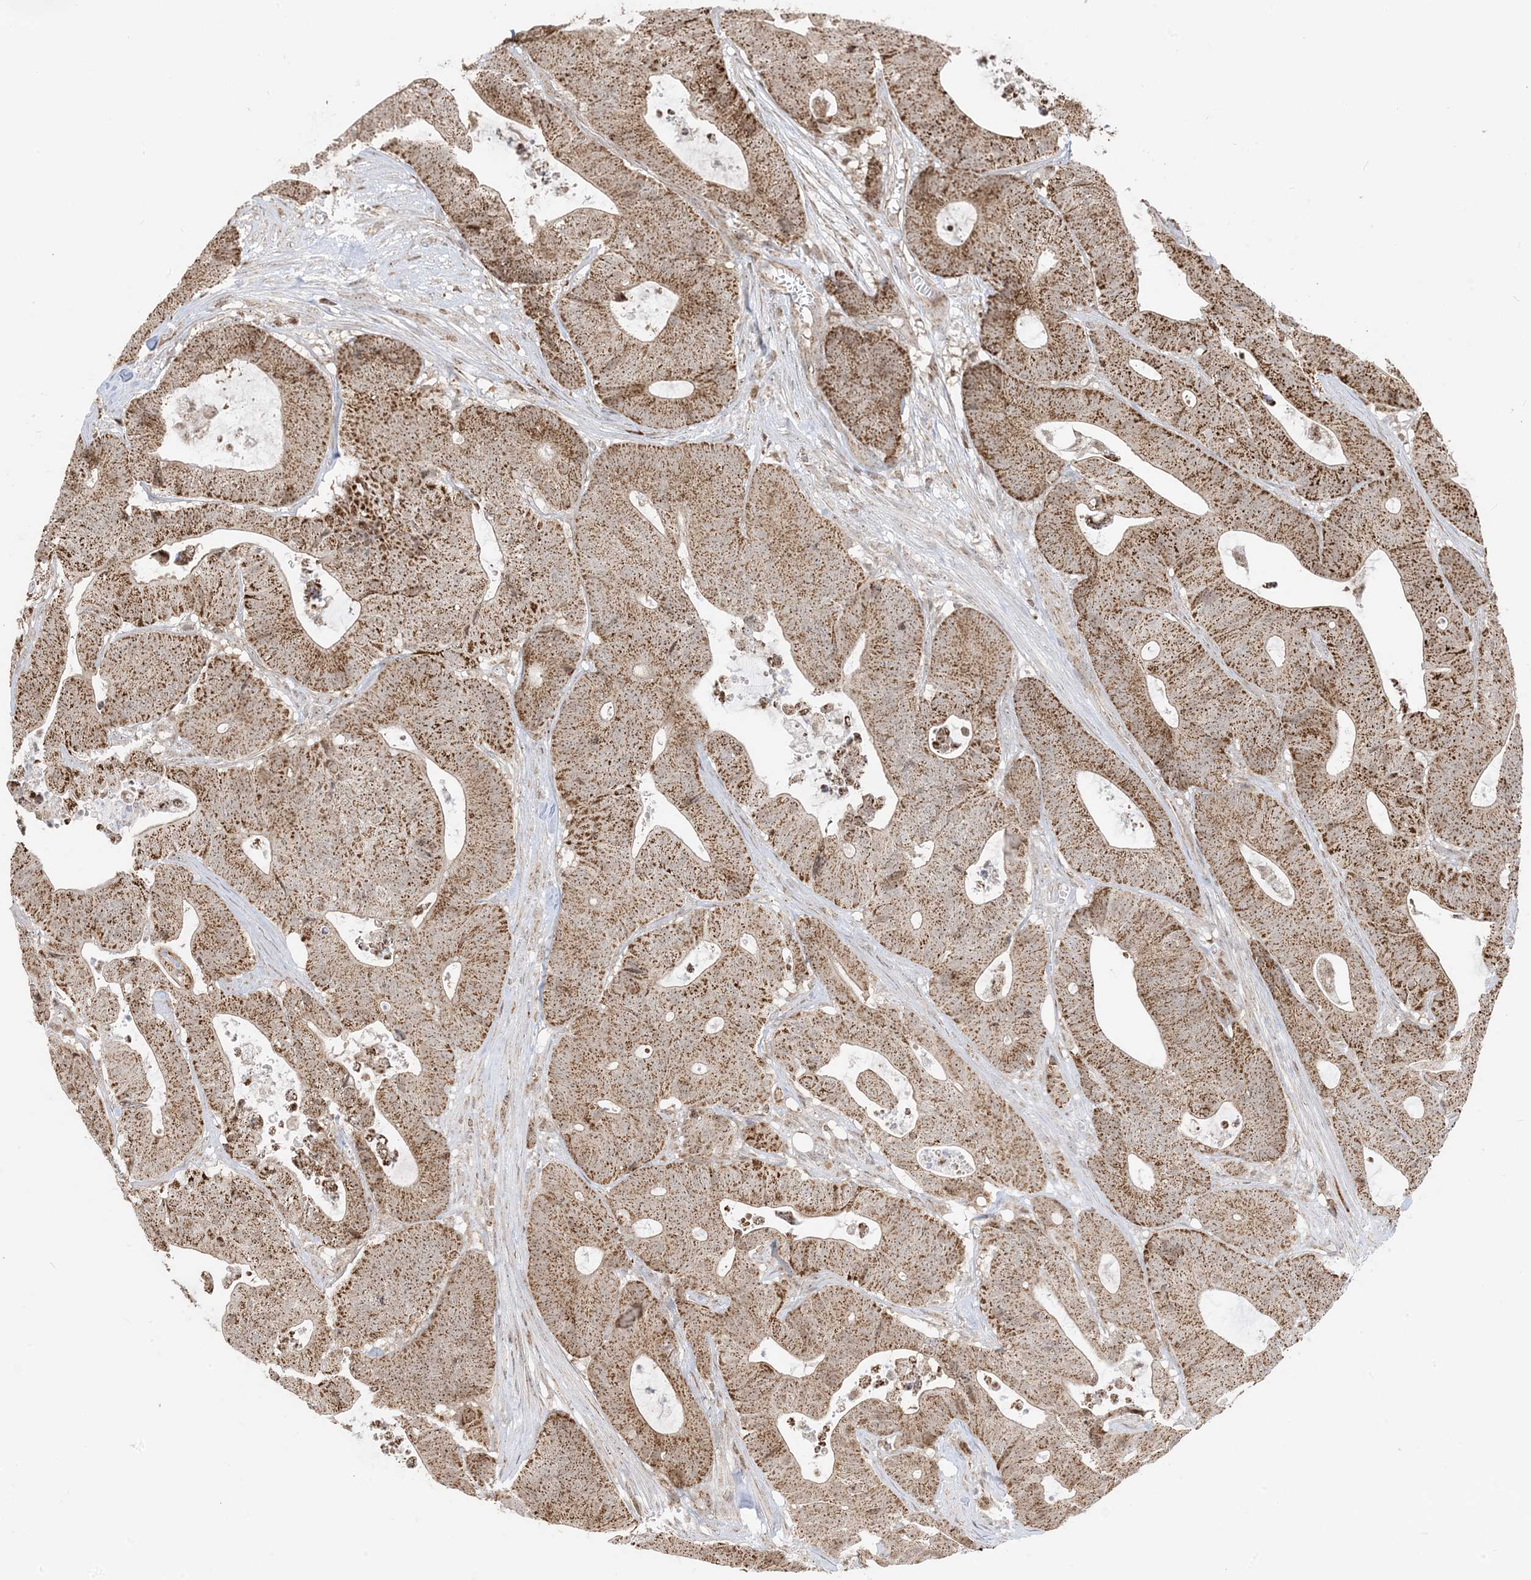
{"staining": {"intensity": "moderate", "quantity": ">75%", "location": "cytoplasmic/membranous,nuclear"}, "tissue": "colorectal cancer", "cell_type": "Tumor cells", "image_type": "cancer", "snomed": [{"axis": "morphology", "description": "Adenocarcinoma, NOS"}, {"axis": "topography", "description": "Colon"}], "caption": "Immunohistochemistry (DAB (3,3'-diaminobenzidine)) staining of colorectal adenocarcinoma exhibits moderate cytoplasmic/membranous and nuclear protein expression in approximately >75% of tumor cells.", "gene": "MAPKBP1", "patient": {"sex": "female", "age": 84}}